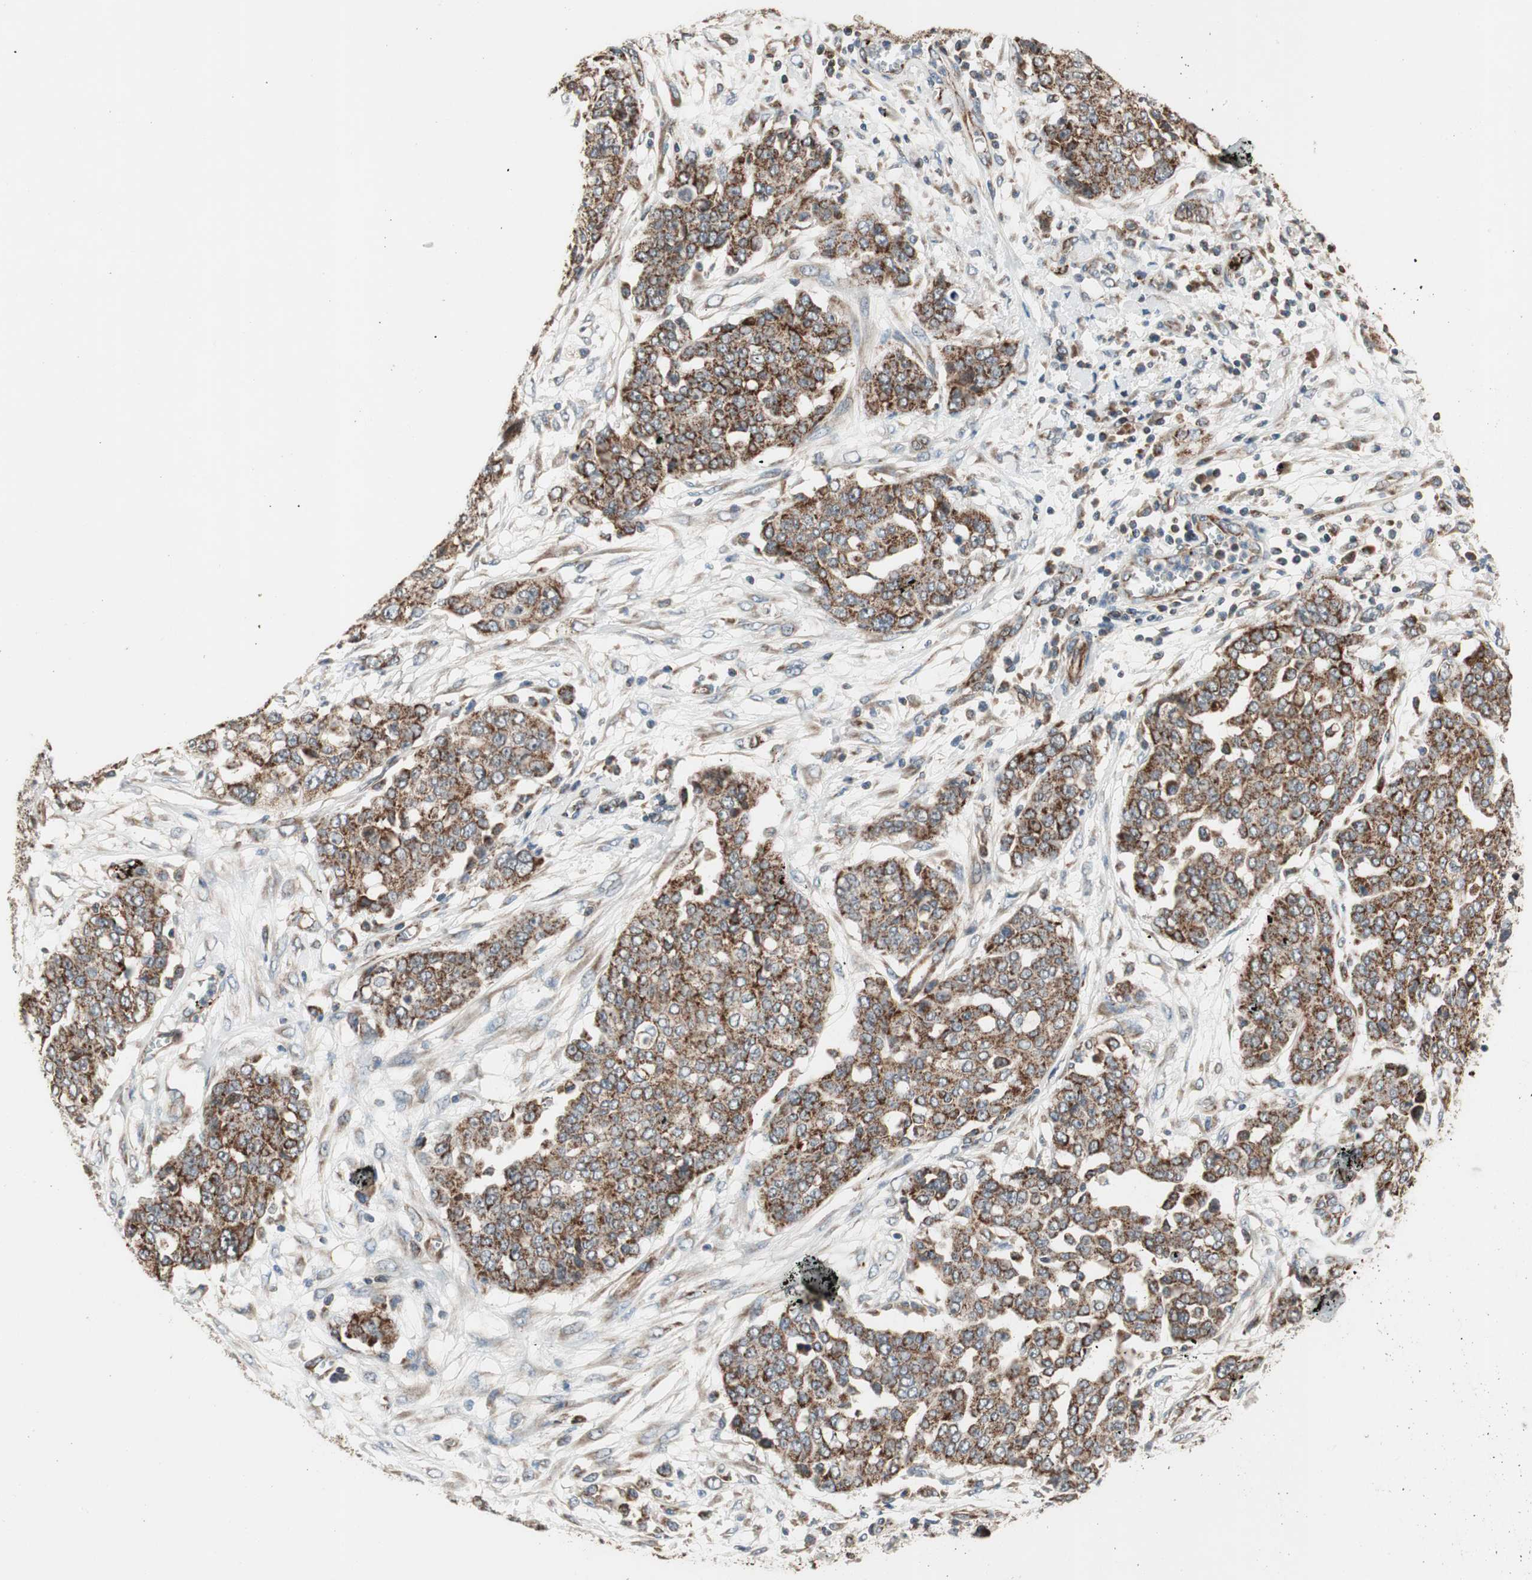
{"staining": {"intensity": "strong", "quantity": ">75%", "location": "cytoplasmic/membranous"}, "tissue": "ovarian cancer", "cell_type": "Tumor cells", "image_type": "cancer", "snomed": [{"axis": "morphology", "description": "Cystadenocarcinoma, serous, NOS"}, {"axis": "topography", "description": "Soft tissue"}, {"axis": "topography", "description": "Ovary"}], "caption": "Human serous cystadenocarcinoma (ovarian) stained for a protein (brown) exhibits strong cytoplasmic/membranous positive positivity in approximately >75% of tumor cells.", "gene": "AKAP1", "patient": {"sex": "female", "age": 57}}